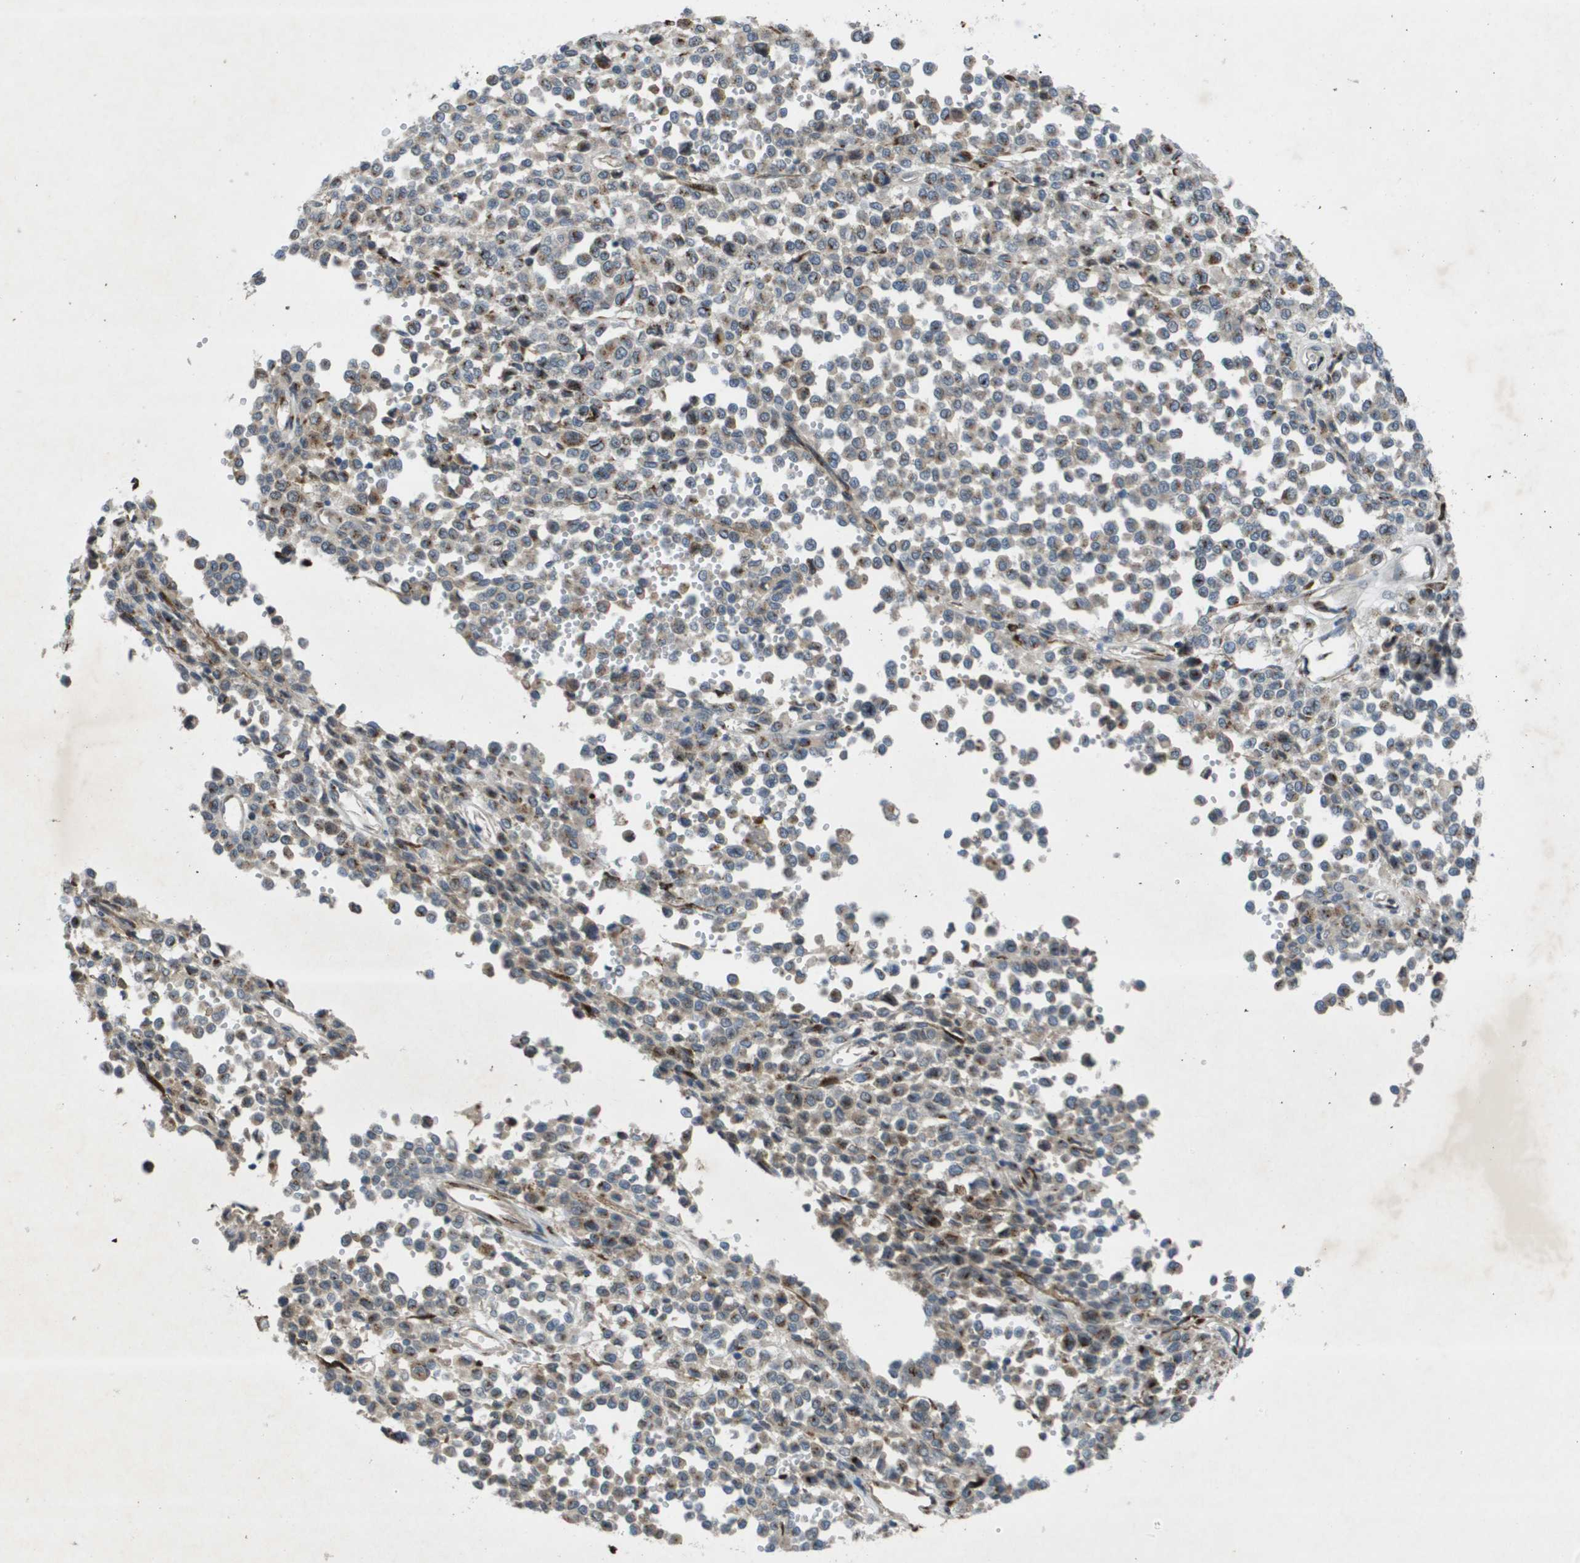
{"staining": {"intensity": "moderate", "quantity": "<25%", "location": "cytoplasmic/membranous"}, "tissue": "melanoma", "cell_type": "Tumor cells", "image_type": "cancer", "snomed": [{"axis": "morphology", "description": "Malignant melanoma, Metastatic site"}, {"axis": "topography", "description": "Pancreas"}], "caption": "Malignant melanoma (metastatic site) stained with immunohistochemistry demonstrates moderate cytoplasmic/membranous positivity in approximately <25% of tumor cells. Immunohistochemistry stains the protein of interest in brown and the nuclei are stained blue.", "gene": "QSOX2", "patient": {"sex": "female", "age": 30}}